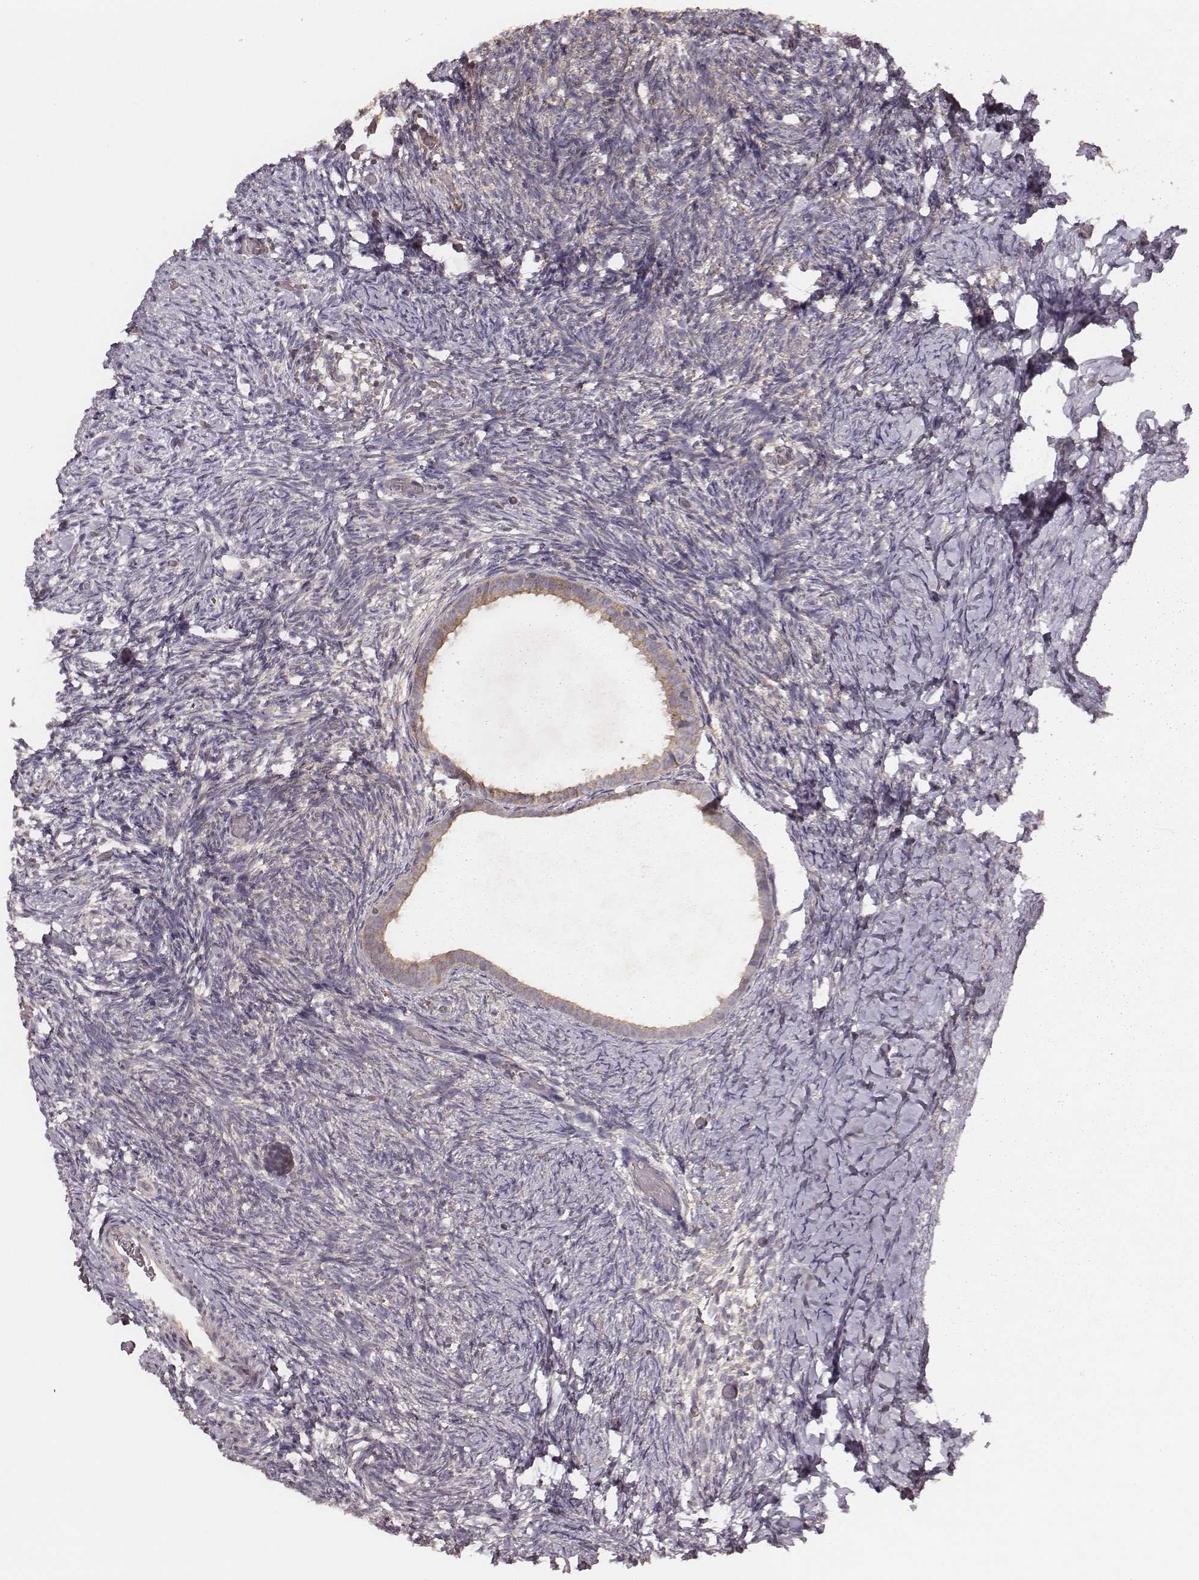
{"staining": {"intensity": "strong", "quantity": ">75%", "location": "cytoplasmic/membranous"}, "tissue": "ovary", "cell_type": "Follicle cells", "image_type": "normal", "snomed": [{"axis": "morphology", "description": "Normal tissue, NOS"}, {"axis": "topography", "description": "Ovary"}], "caption": "A brown stain highlights strong cytoplasmic/membranous staining of a protein in follicle cells of benign human ovary. (Stains: DAB in brown, nuclei in blue, Microscopy: brightfield microscopy at high magnification).", "gene": "CARS1", "patient": {"sex": "female", "age": 39}}